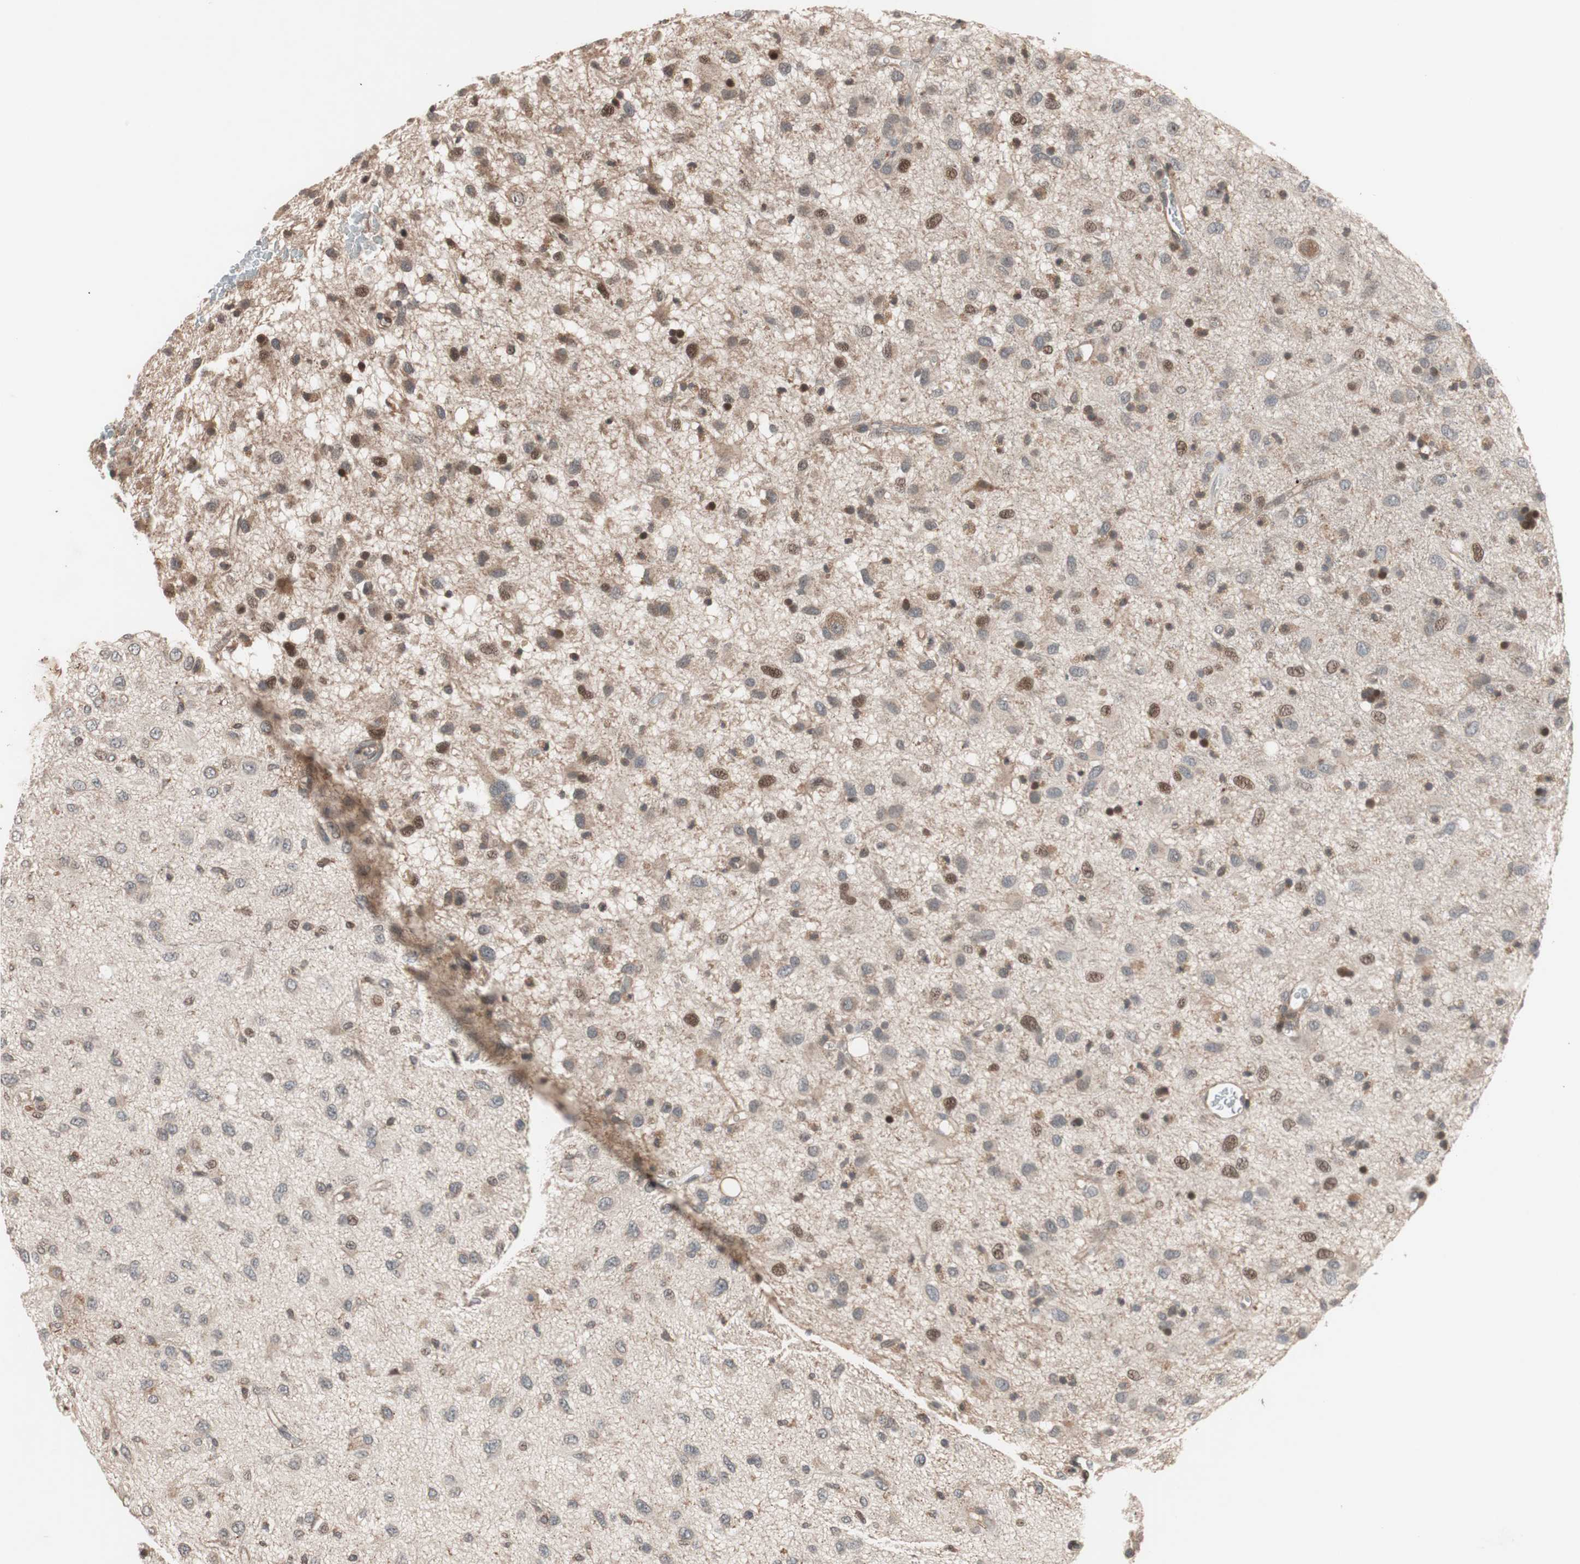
{"staining": {"intensity": "moderate", "quantity": ">75%", "location": "cytoplasmic/membranous,nuclear"}, "tissue": "glioma", "cell_type": "Tumor cells", "image_type": "cancer", "snomed": [{"axis": "morphology", "description": "Glioma, malignant, Low grade"}, {"axis": "topography", "description": "Brain"}], "caption": "Glioma stained for a protein (brown) displays moderate cytoplasmic/membranous and nuclear positive staining in approximately >75% of tumor cells.", "gene": "NF2", "patient": {"sex": "male", "age": 77}}